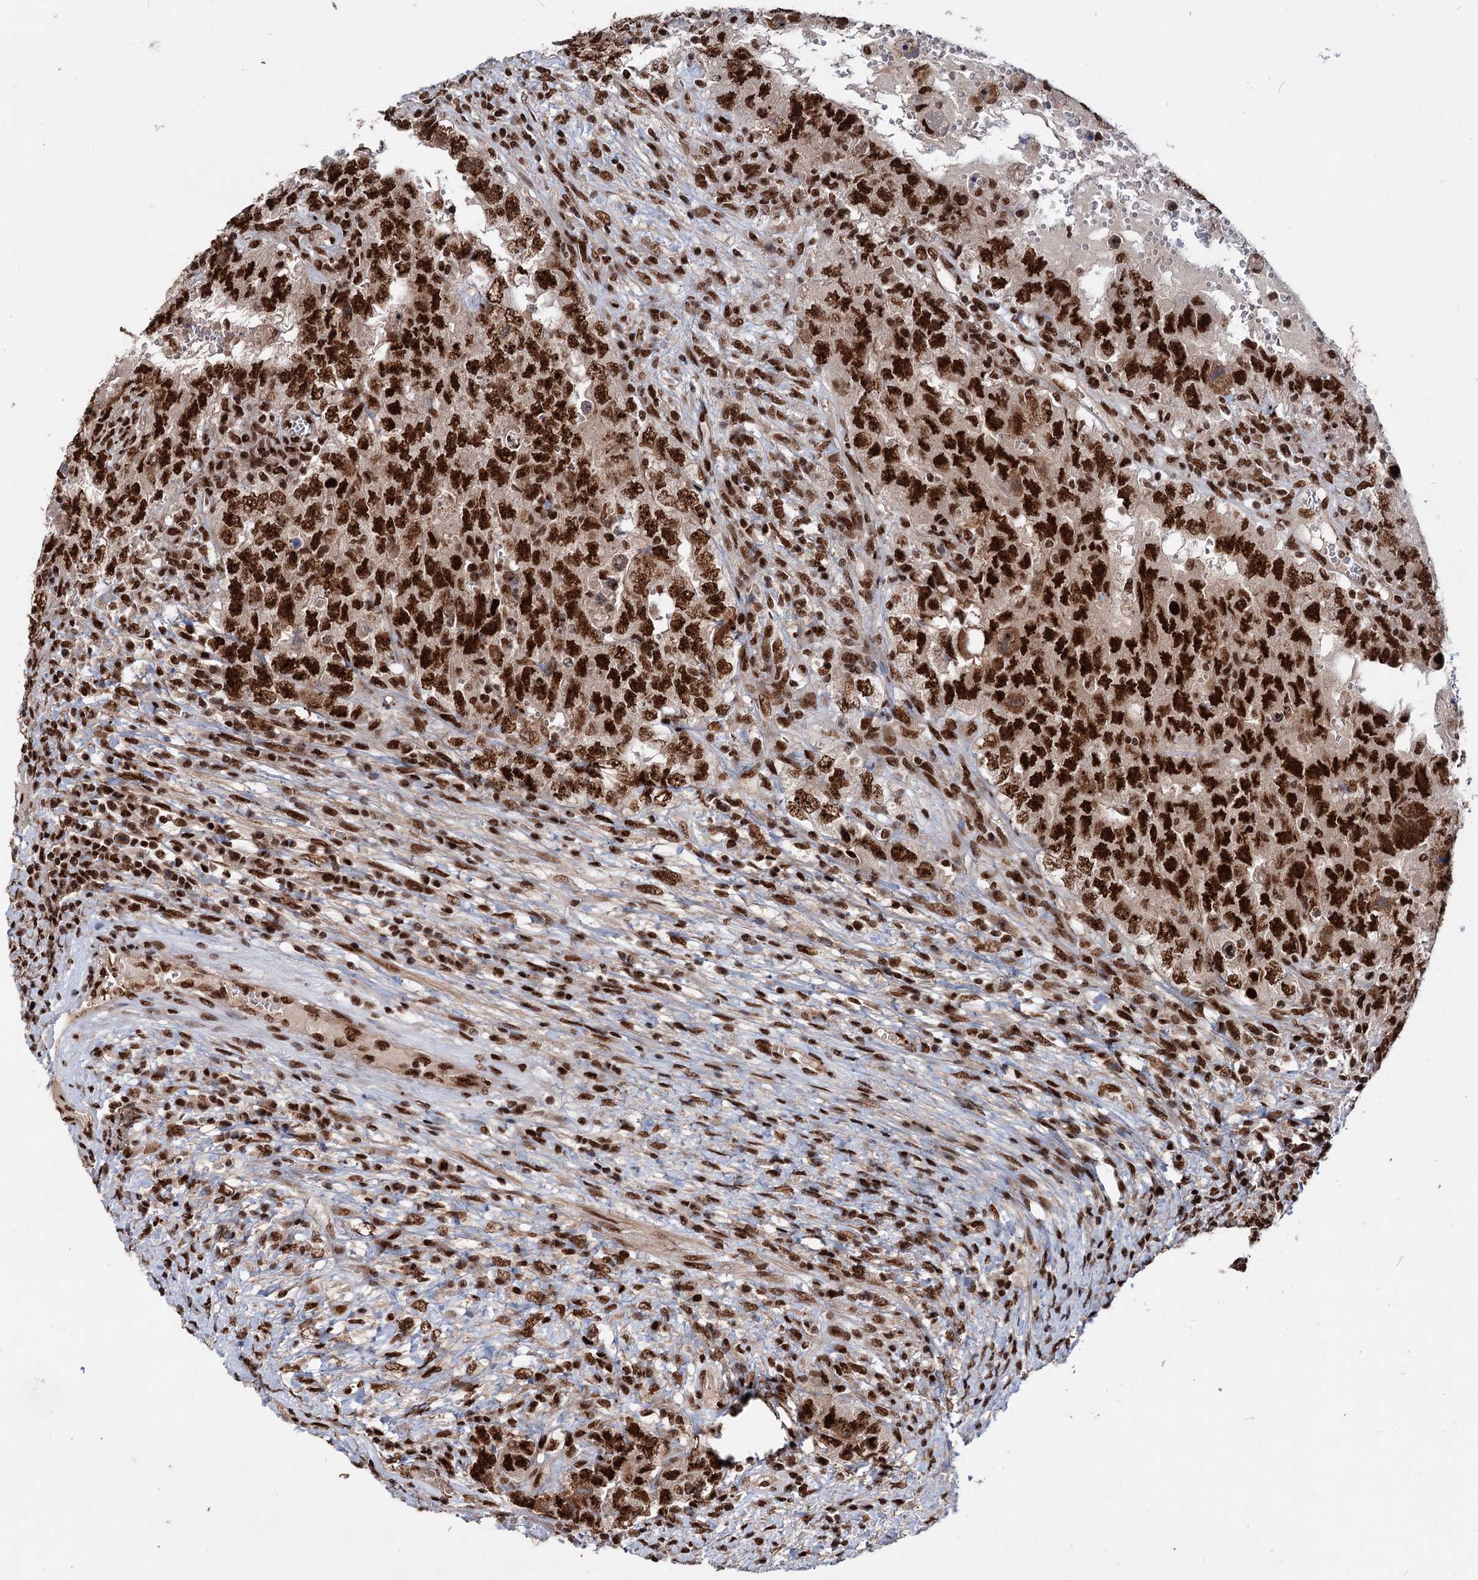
{"staining": {"intensity": "strong", "quantity": ">75%", "location": "nuclear"}, "tissue": "testis cancer", "cell_type": "Tumor cells", "image_type": "cancer", "snomed": [{"axis": "morphology", "description": "Carcinoma, Embryonal, NOS"}, {"axis": "topography", "description": "Testis"}], "caption": "Immunohistochemical staining of testis embryonal carcinoma shows high levels of strong nuclear protein staining in about >75% of tumor cells. (DAB (3,3'-diaminobenzidine) IHC with brightfield microscopy, high magnification).", "gene": "MAML1", "patient": {"sex": "male", "age": 26}}